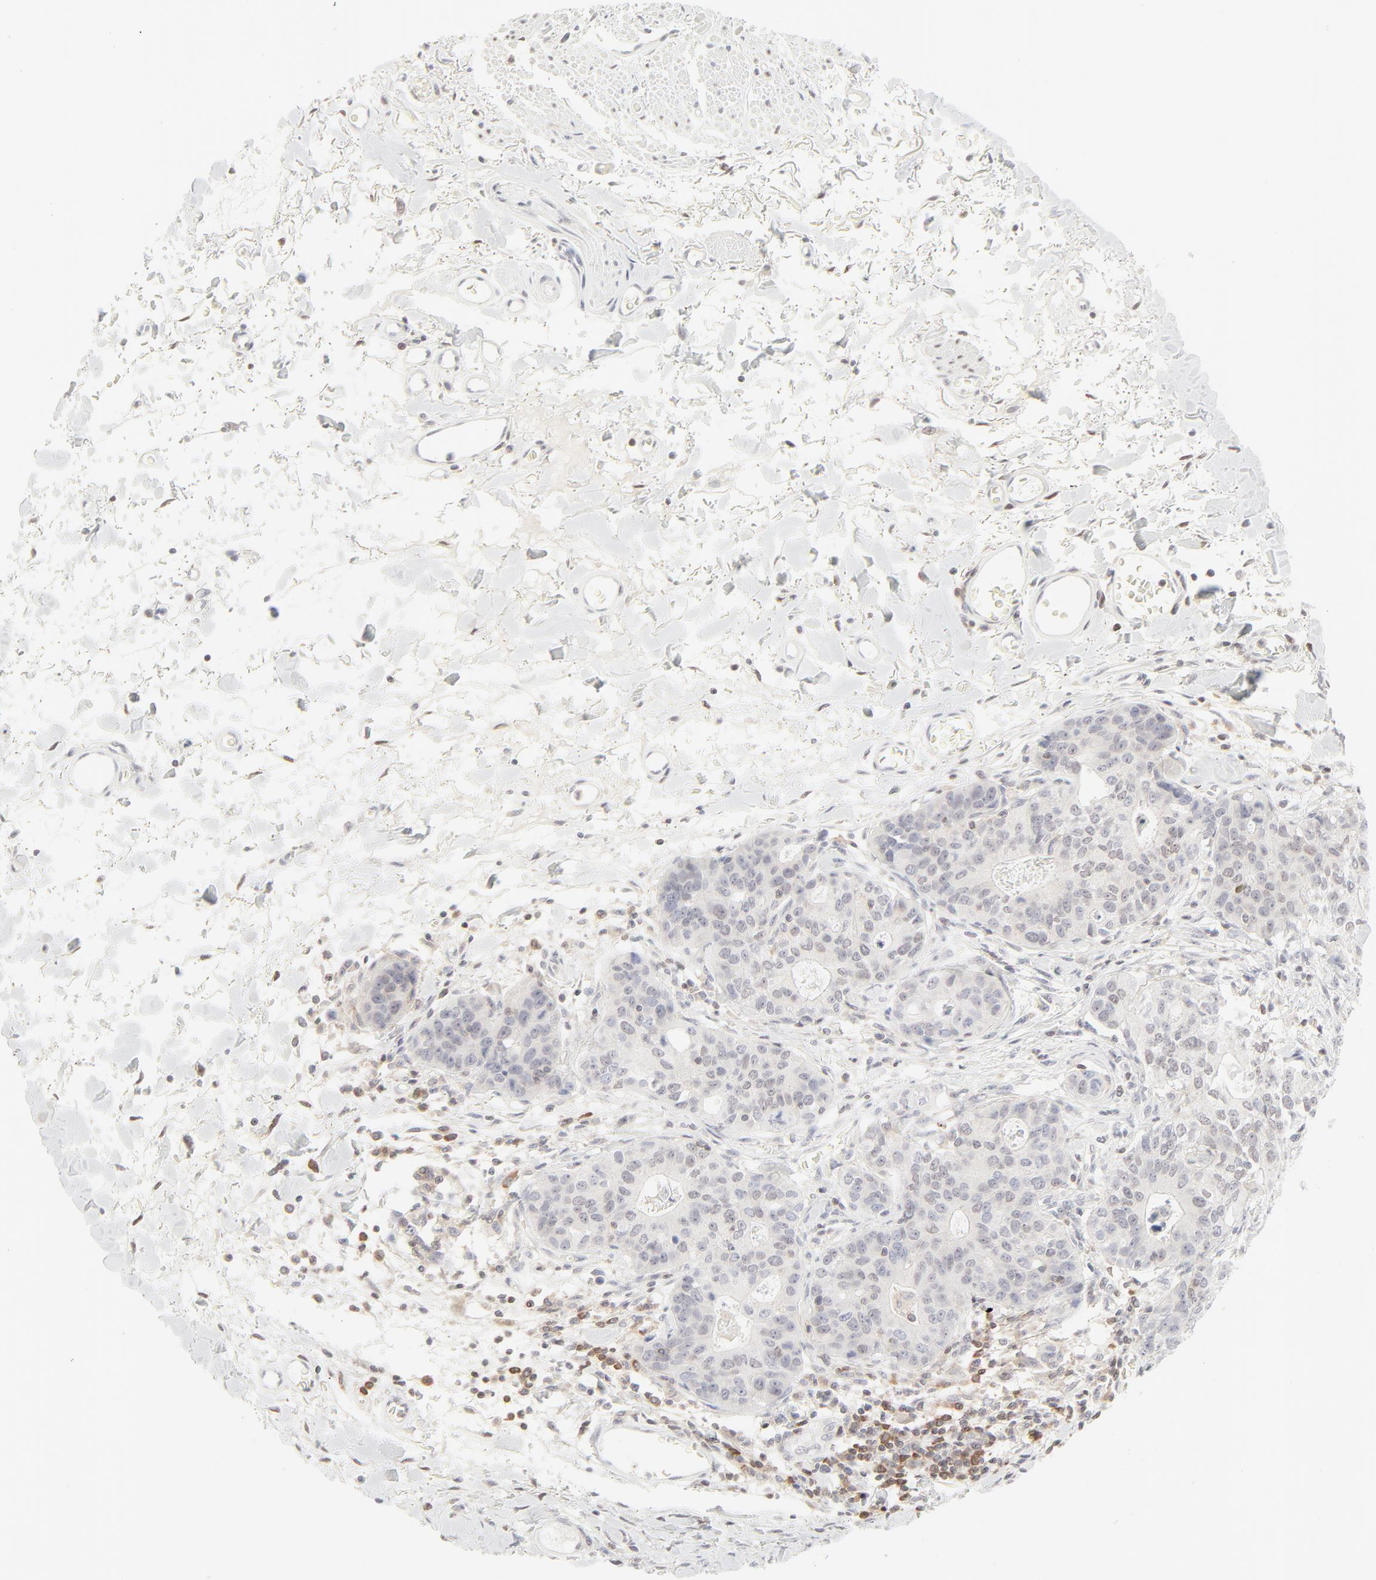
{"staining": {"intensity": "moderate", "quantity": "<25%", "location": "cytoplasmic/membranous"}, "tissue": "stomach cancer", "cell_type": "Tumor cells", "image_type": "cancer", "snomed": [{"axis": "morphology", "description": "Adenocarcinoma, NOS"}, {"axis": "topography", "description": "Esophagus"}, {"axis": "topography", "description": "Stomach"}], "caption": "Immunohistochemical staining of stomach adenocarcinoma reveals low levels of moderate cytoplasmic/membranous staining in approximately <25% of tumor cells. The protein of interest is stained brown, and the nuclei are stained in blue (DAB IHC with brightfield microscopy, high magnification).", "gene": "PRKCB", "patient": {"sex": "male", "age": 74}}